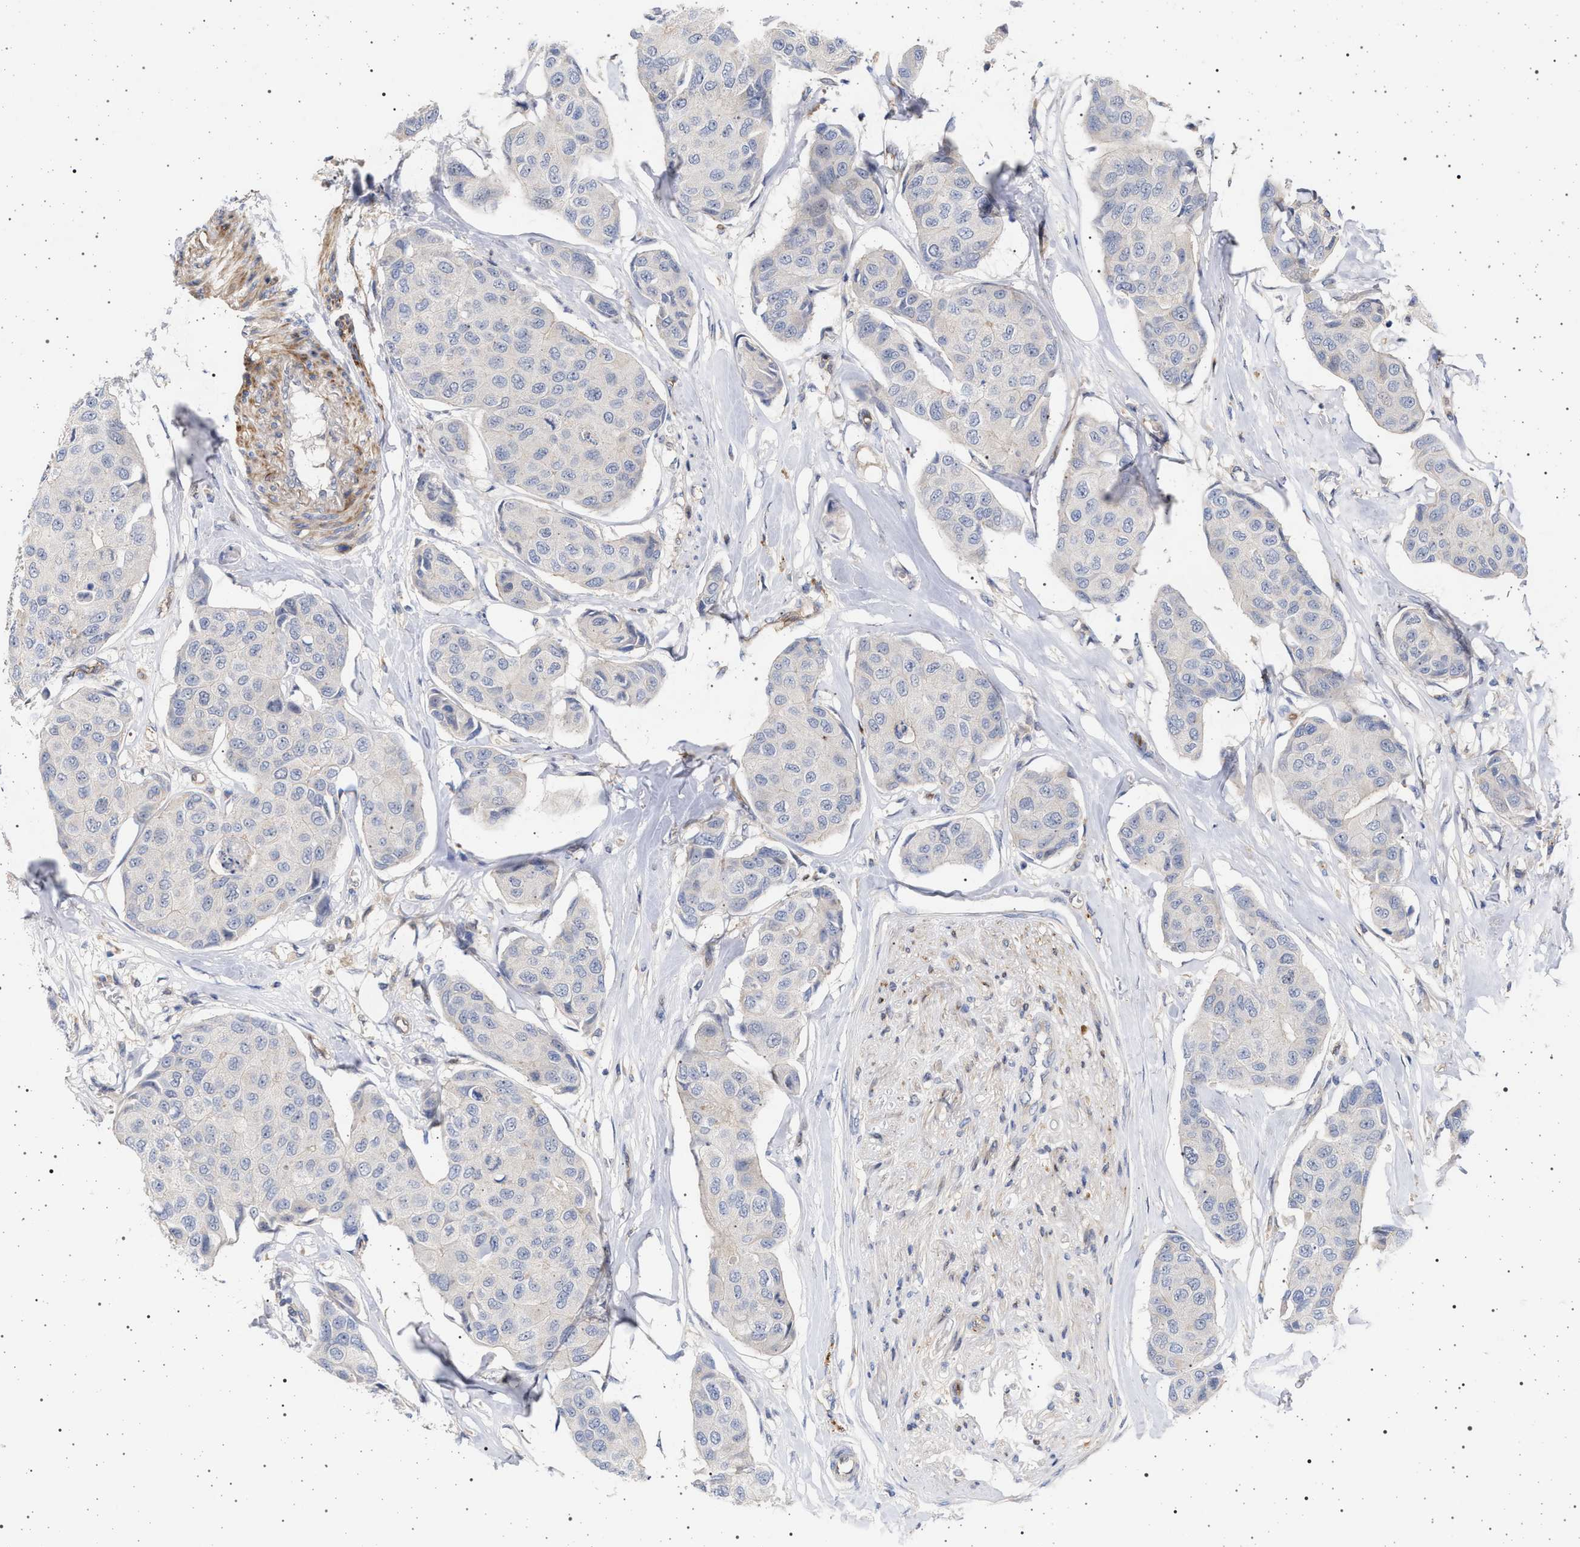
{"staining": {"intensity": "negative", "quantity": "none", "location": "none"}, "tissue": "breast cancer", "cell_type": "Tumor cells", "image_type": "cancer", "snomed": [{"axis": "morphology", "description": "Duct carcinoma"}, {"axis": "topography", "description": "Breast"}], "caption": "A high-resolution image shows IHC staining of infiltrating ductal carcinoma (breast), which shows no significant positivity in tumor cells.", "gene": "RBM48", "patient": {"sex": "female", "age": 80}}